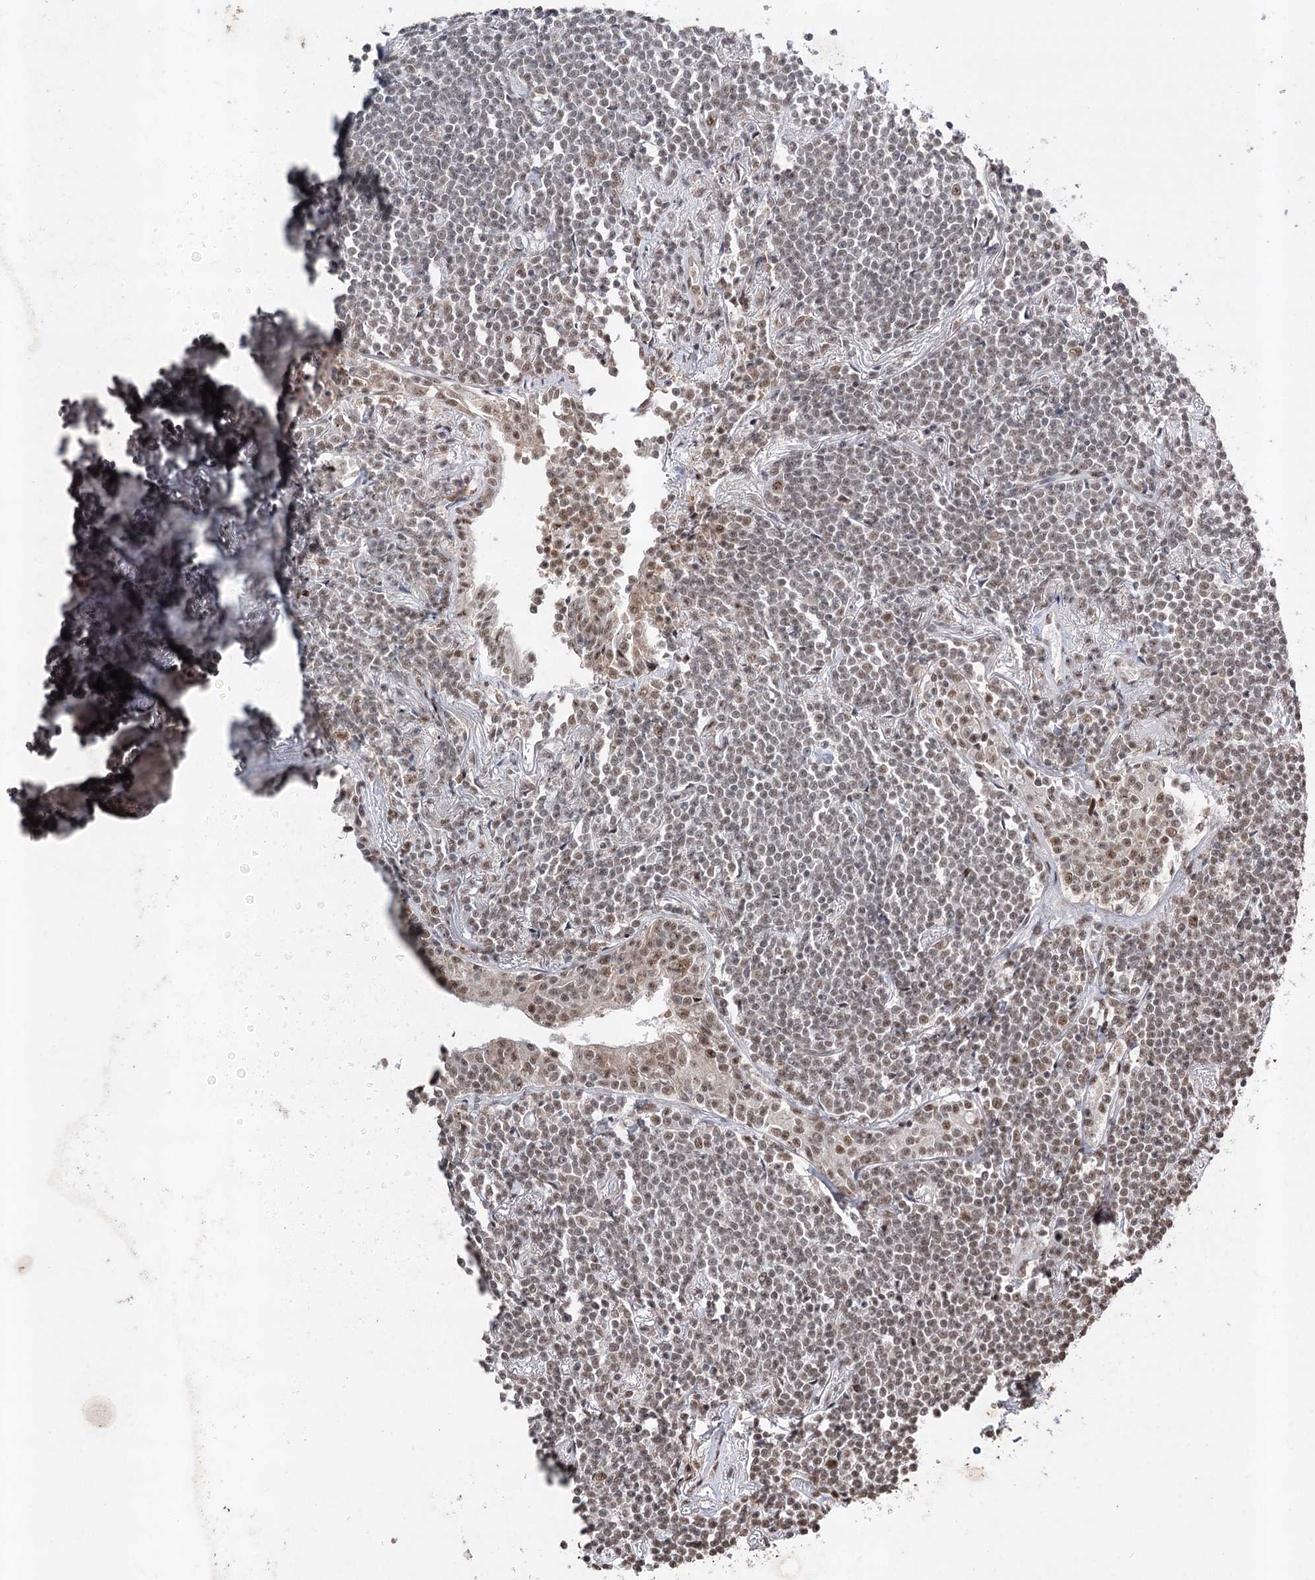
{"staining": {"intensity": "weak", "quantity": "25%-75%", "location": "nuclear"}, "tissue": "lymphoma", "cell_type": "Tumor cells", "image_type": "cancer", "snomed": [{"axis": "morphology", "description": "Malignant lymphoma, non-Hodgkin's type, Low grade"}, {"axis": "topography", "description": "Lung"}], "caption": "Immunohistochemical staining of lymphoma reveals low levels of weak nuclear protein positivity in approximately 25%-75% of tumor cells.", "gene": "PDCD4", "patient": {"sex": "female", "age": 71}}